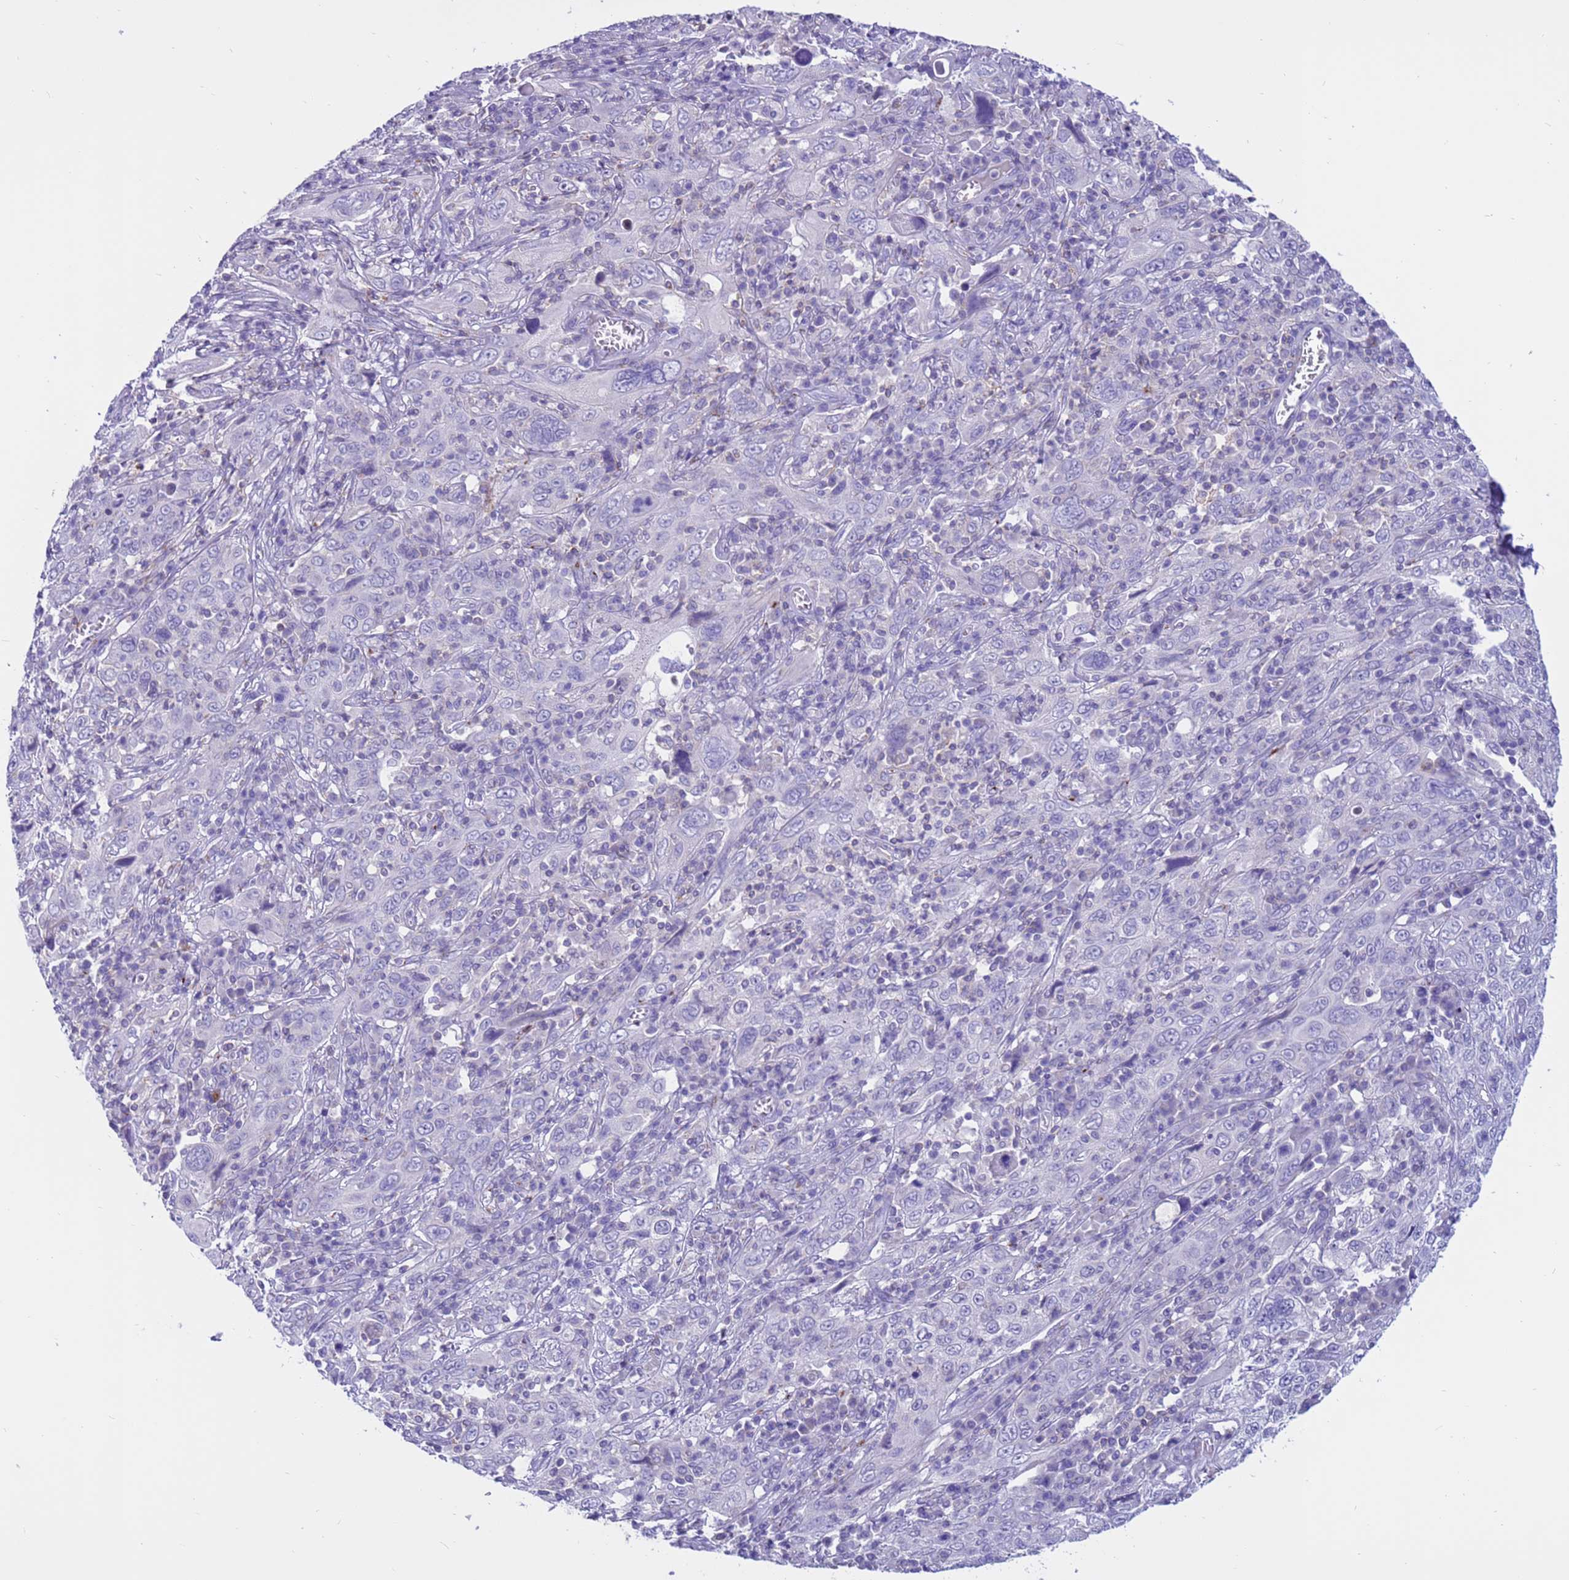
{"staining": {"intensity": "negative", "quantity": "none", "location": "none"}, "tissue": "cervical cancer", "cell_type": "Tumor cells", "image_type": "cancer", "snomed": [{"axis": "morphology", "description": "Squamous cell carcinoma, NOS"}, {"axis": "topography", "description": "Cervix"}], "caption": "Immunohistochemistry (IHC) micrograph of neoplastic tissue: human squamous cell carcinoma (cervical) stained with DAB reveals no significant protein positivity in tumor cells.", "gene": "PDE10A", "patient": {"sex": "female", "age": 46}}